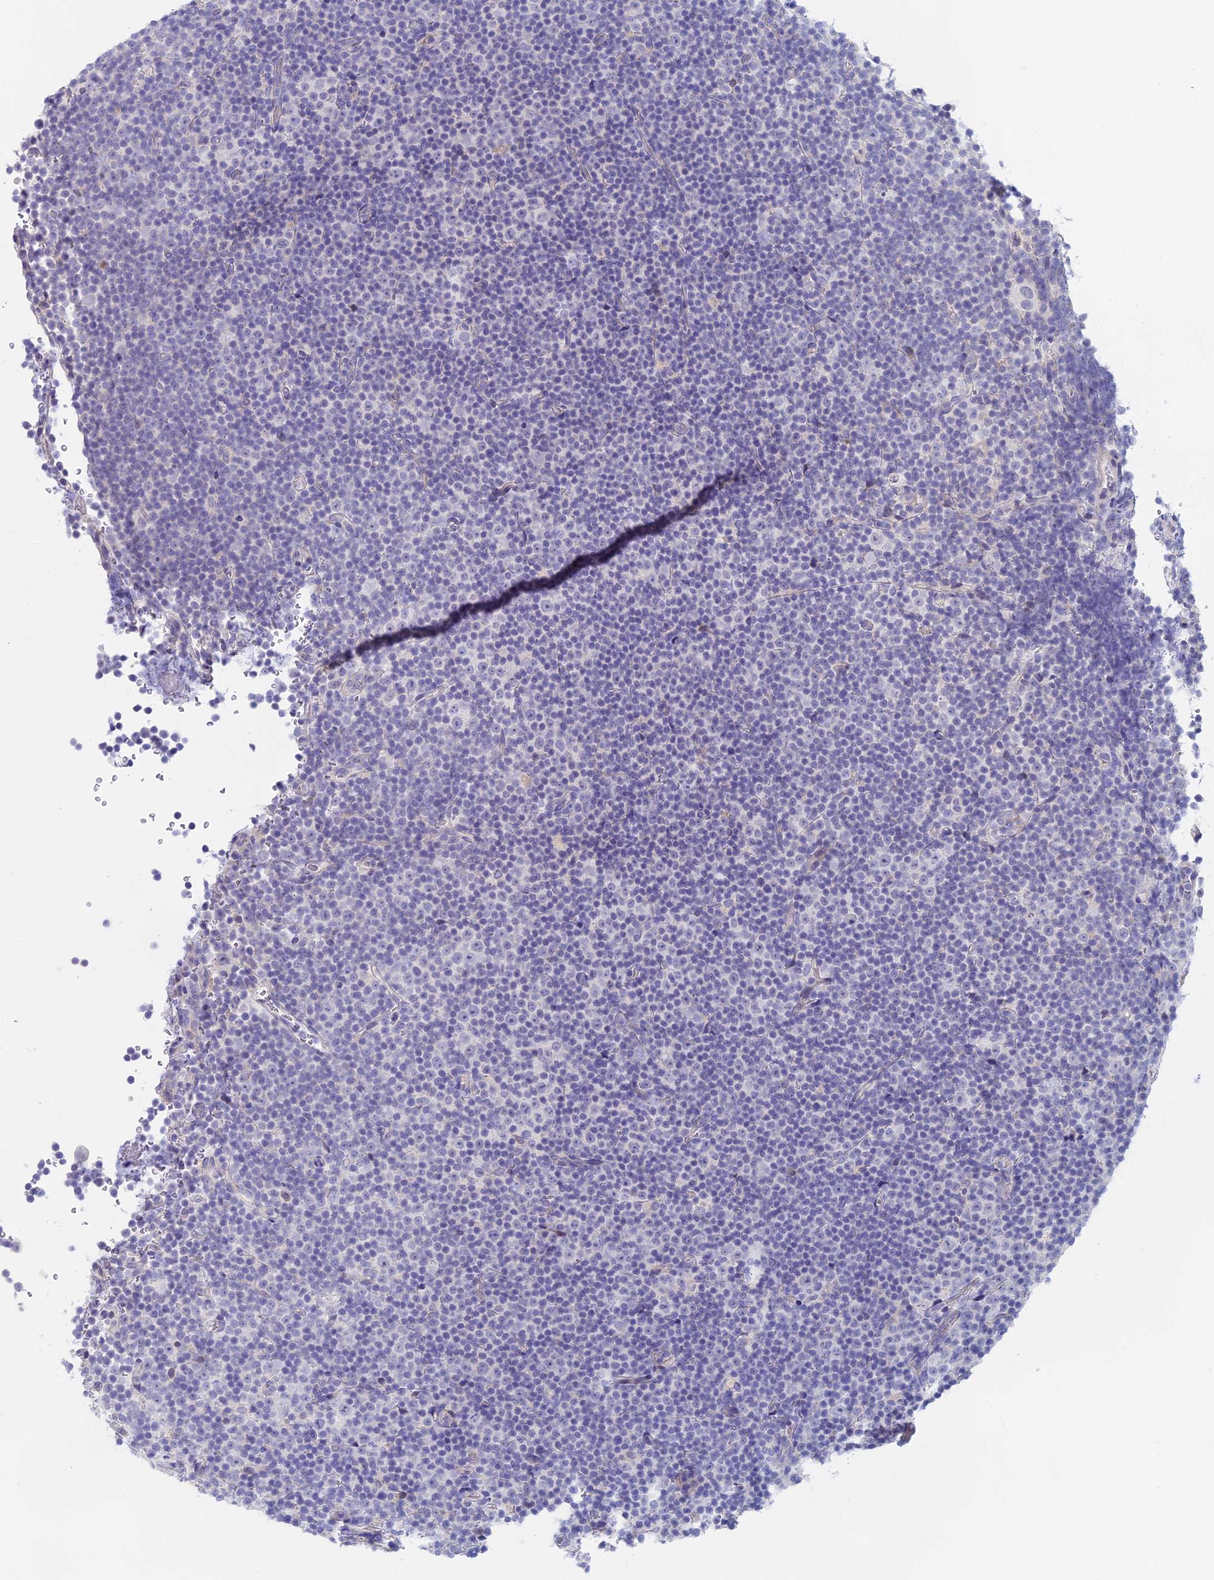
{"staining": {"intensity": "negative", "quantity": "none", "location": "none"}, "tissue": "lymphoma", "cell_type": "Tumor cells", "image_type": "cancer", "snomed": [{"axis": "morphology", "description": "Malignant lymphoma, non-Hodgkin's type, Low grade"}, {"axis": "topography", "description": "Lymph node"}], "caption": "A photomicrograph of human malignant lymphoma, non-Hodgkin's type (low-grade) is negative for staining in tumor cells.", "gene": "GLB1L", "patient": {"sex": "female", "age": 67}}